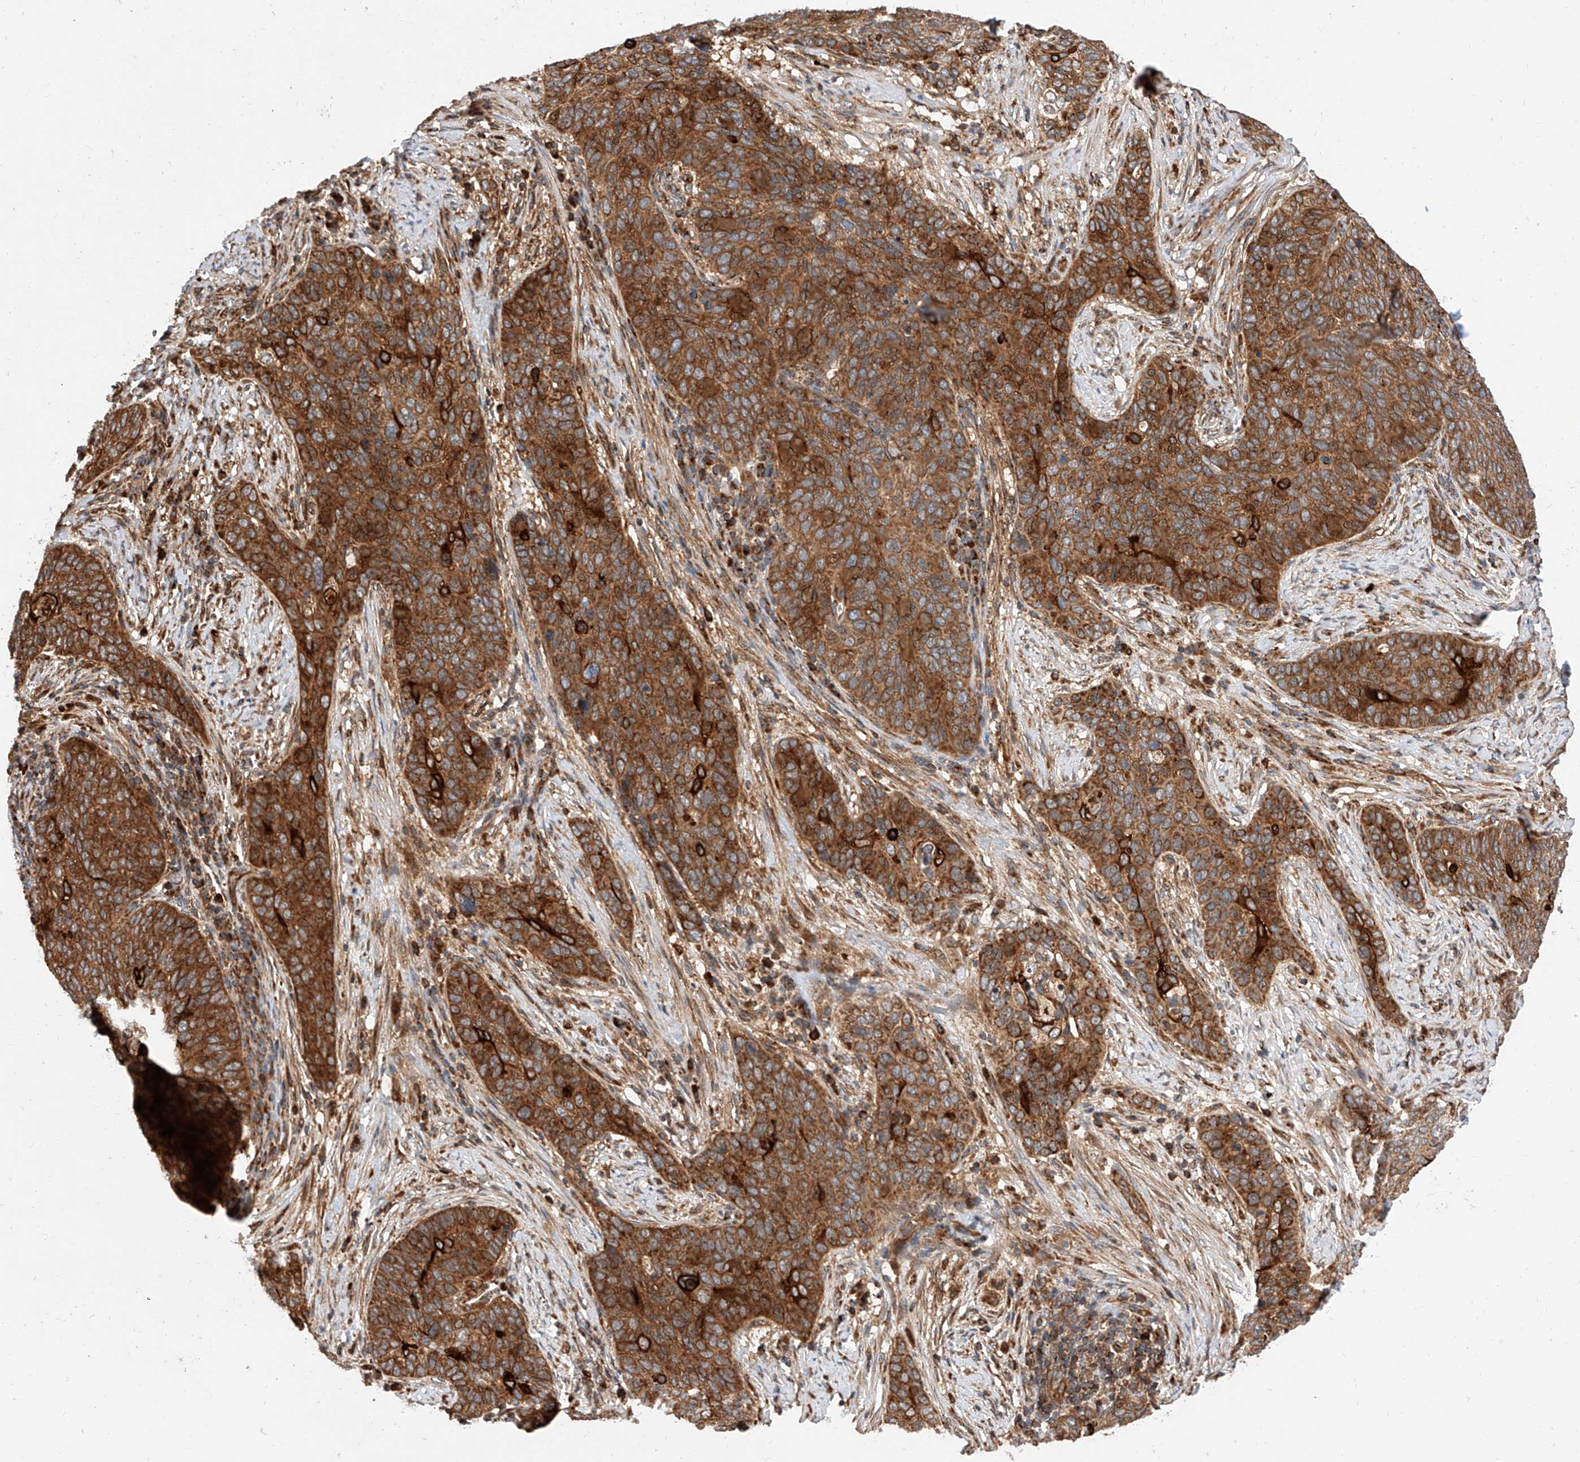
{"staining": {"intensity": "strong", "quantity": ">75%", "location": "cytoplasmic/membranous"}, "tissue": "cervical cancer", "cell_type": "Tumor cells", "image_type": "cancer", "snomed": [{"axis": "morphology", "description": "Squamous cell carcinoma, NOS"}, {"axis": "topography", "description": "Cervix"}], "caption": "Cervical cancer tissue demonstrates strong cytoplasmic/membranous staining in about >75% of tumor cells", "gene": "ISCA2", "patient": {"sex": "female", "age": 60}}